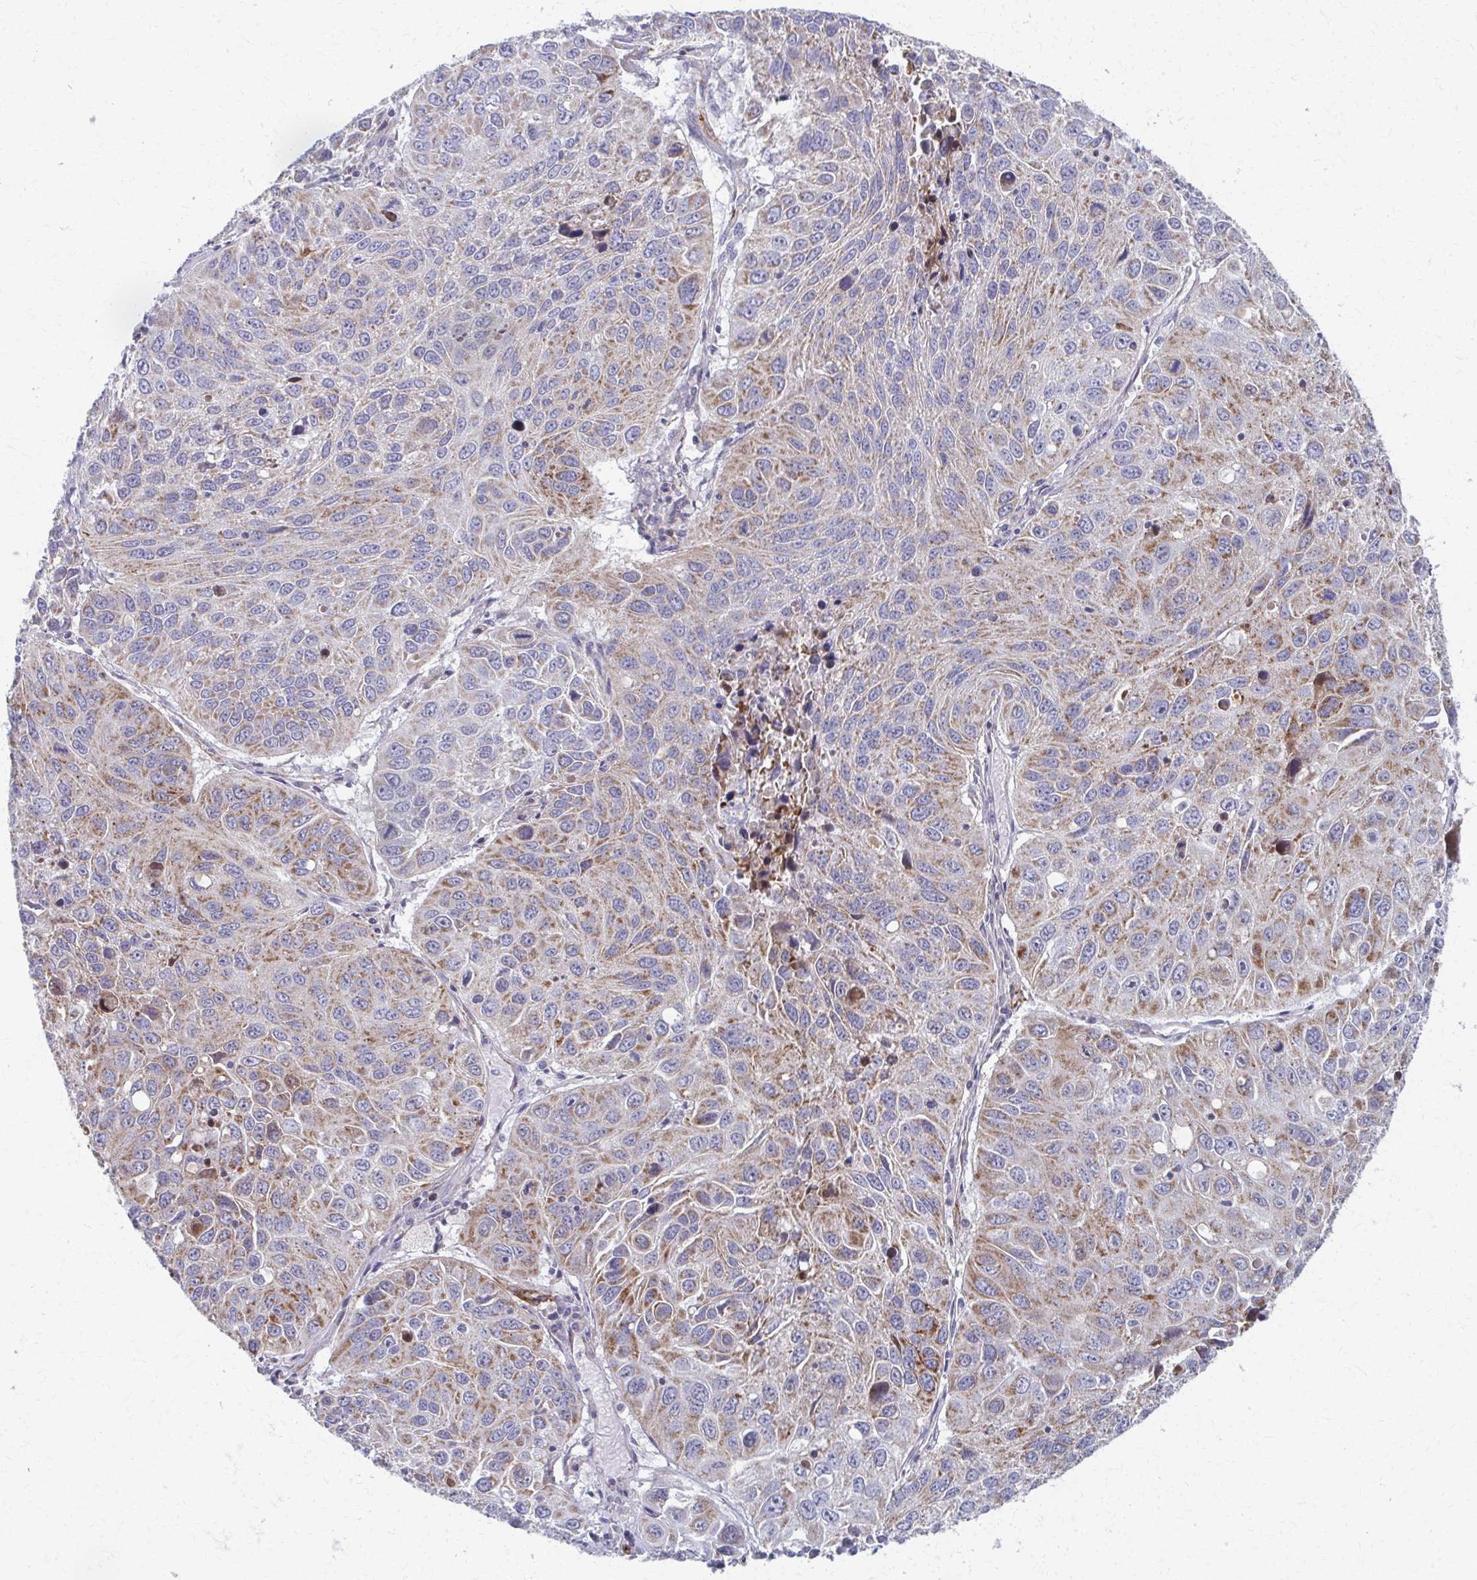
{"staining": {"intensity": "moderate", "quantity": "25%-75%", "location": "cytoplasmic/membranous"}, "tissue": "lung cancer", "cell_type": "Tumor cells", "image_type": "cancer", "snomed": [{"axis": "morphology", "description": "Squamous cell carcinoma, NOS"}, {"axis": "topography", "description": "Lung"}], "caption": "This histopathology image reveals lung squamous cell carcinoma stained with IHC to label a protein in brown. The cytoplasmic/membranous of tumor cells show moderate positivity for the protein. Nuclei are counter-stained blue.", "gene": "FAHD1", "patient": {"sex": "female", "age": 61}}